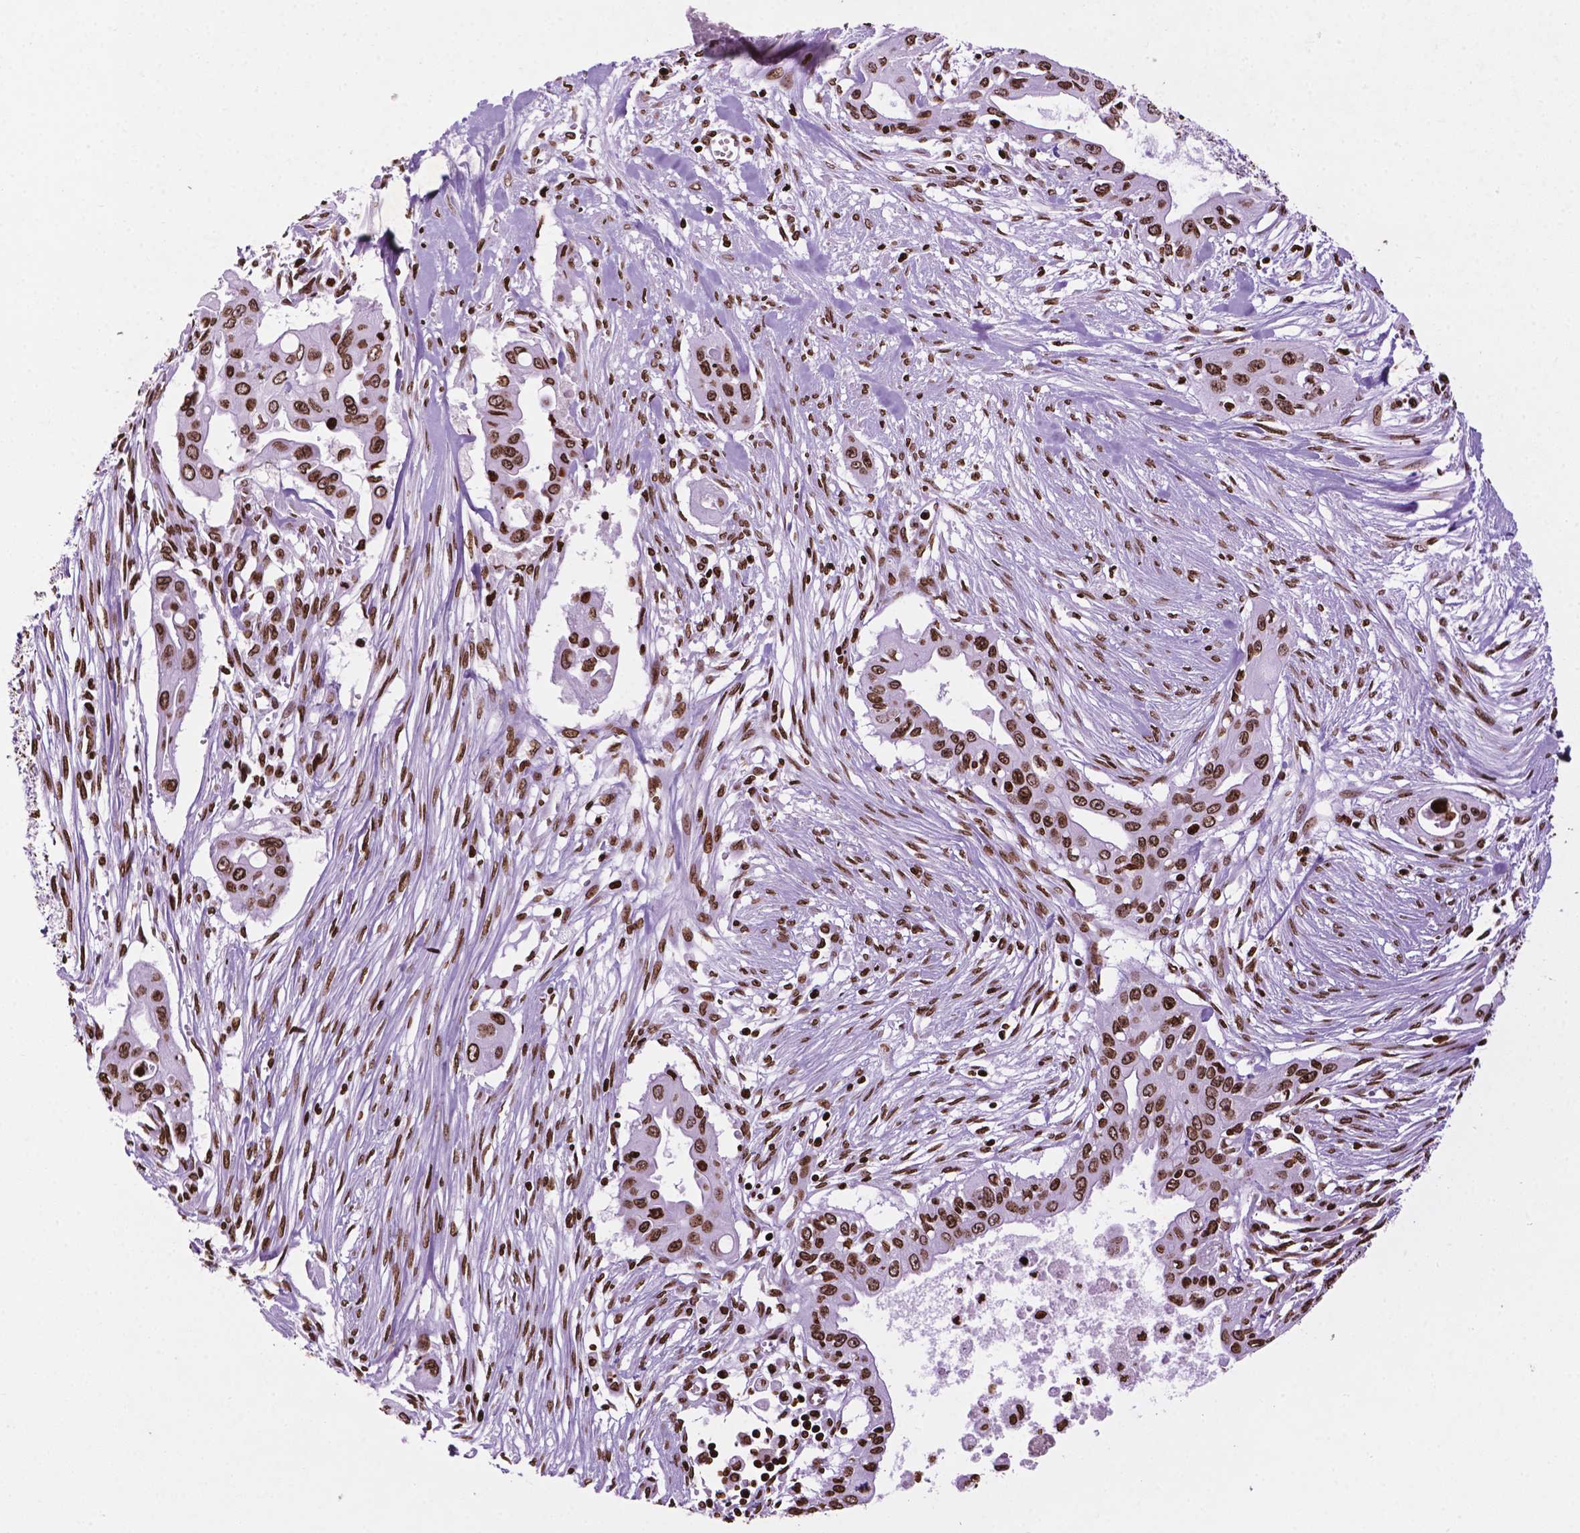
{"staining": {"intensity": "strong", "quantity": ">75%", "location": "nuclear"}, "tissue": "pancreatic cancer", "cell_type": "Tumor cells", "image_type": "cancer", "snomed": [{"axis": "morphology", "description": "Adenocarcinoma, NOS"}, {"axis": "topography", "description": "Pancreas"}], "caption": "Pancreatic cancer stained with a brown dye exhibits strong nuclear positive expression in about >75% of tumor cells.", "gene": "TMEM250", "patient": {"sex": "male", "age": 60}}